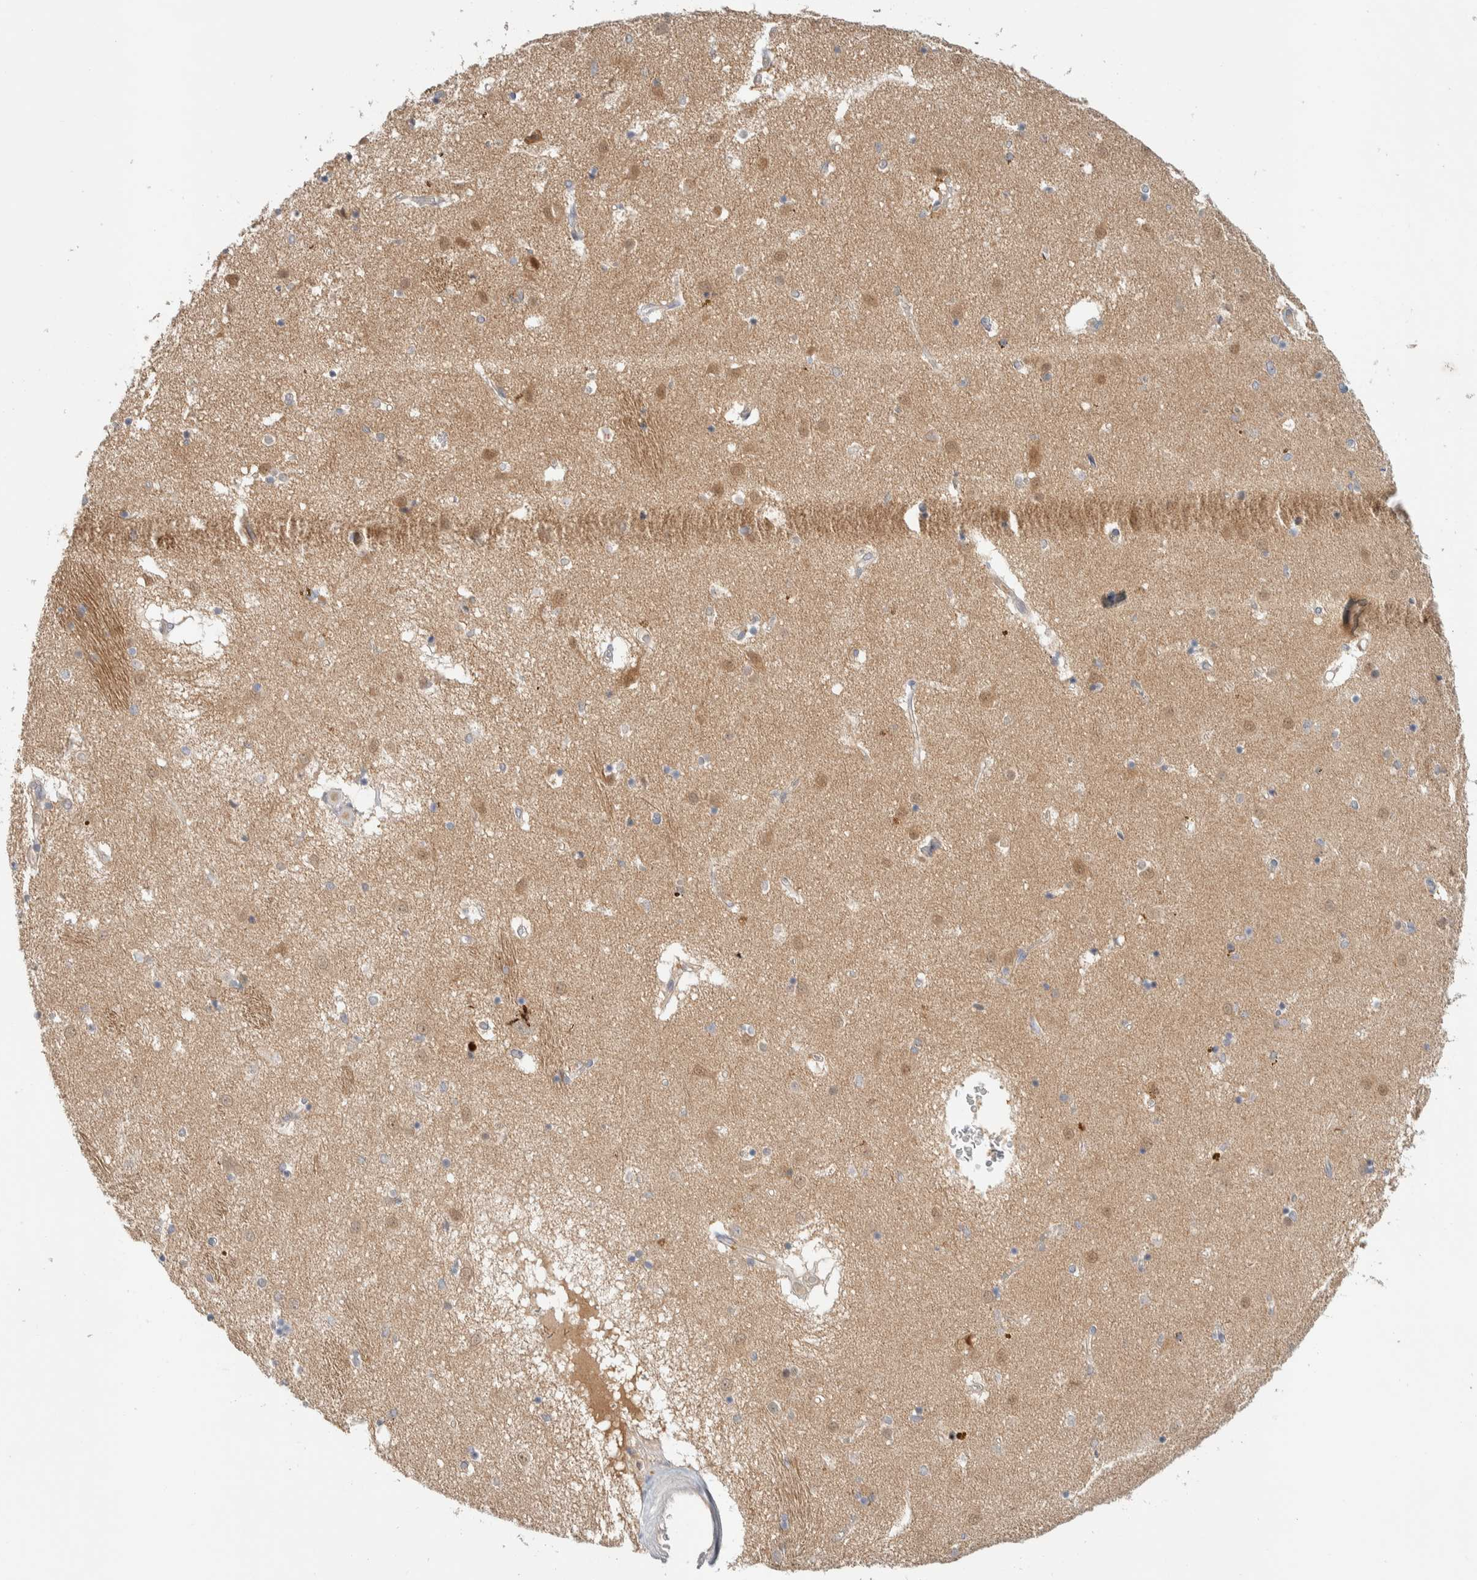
{"staining": {"intensity": "negative", "quantity": "none", "location": "none"}, "tissue": "caudate", "cell_type": "Glial cells", "image_type": "normal", "snomed": [{"axis": "morphology", "description": "Normal tissue, NOS"}, {"axis": "topography", "description": "Lateral ventricle wall"}], "caption": "This image is of benign caudate stained with immunohistochemistry to label a protein in brown with the nuclei are counter-stained blue. There is no positivity in glial cells.", "gene": "GCLM", "patient": {"sex": "male", "age": 70}}